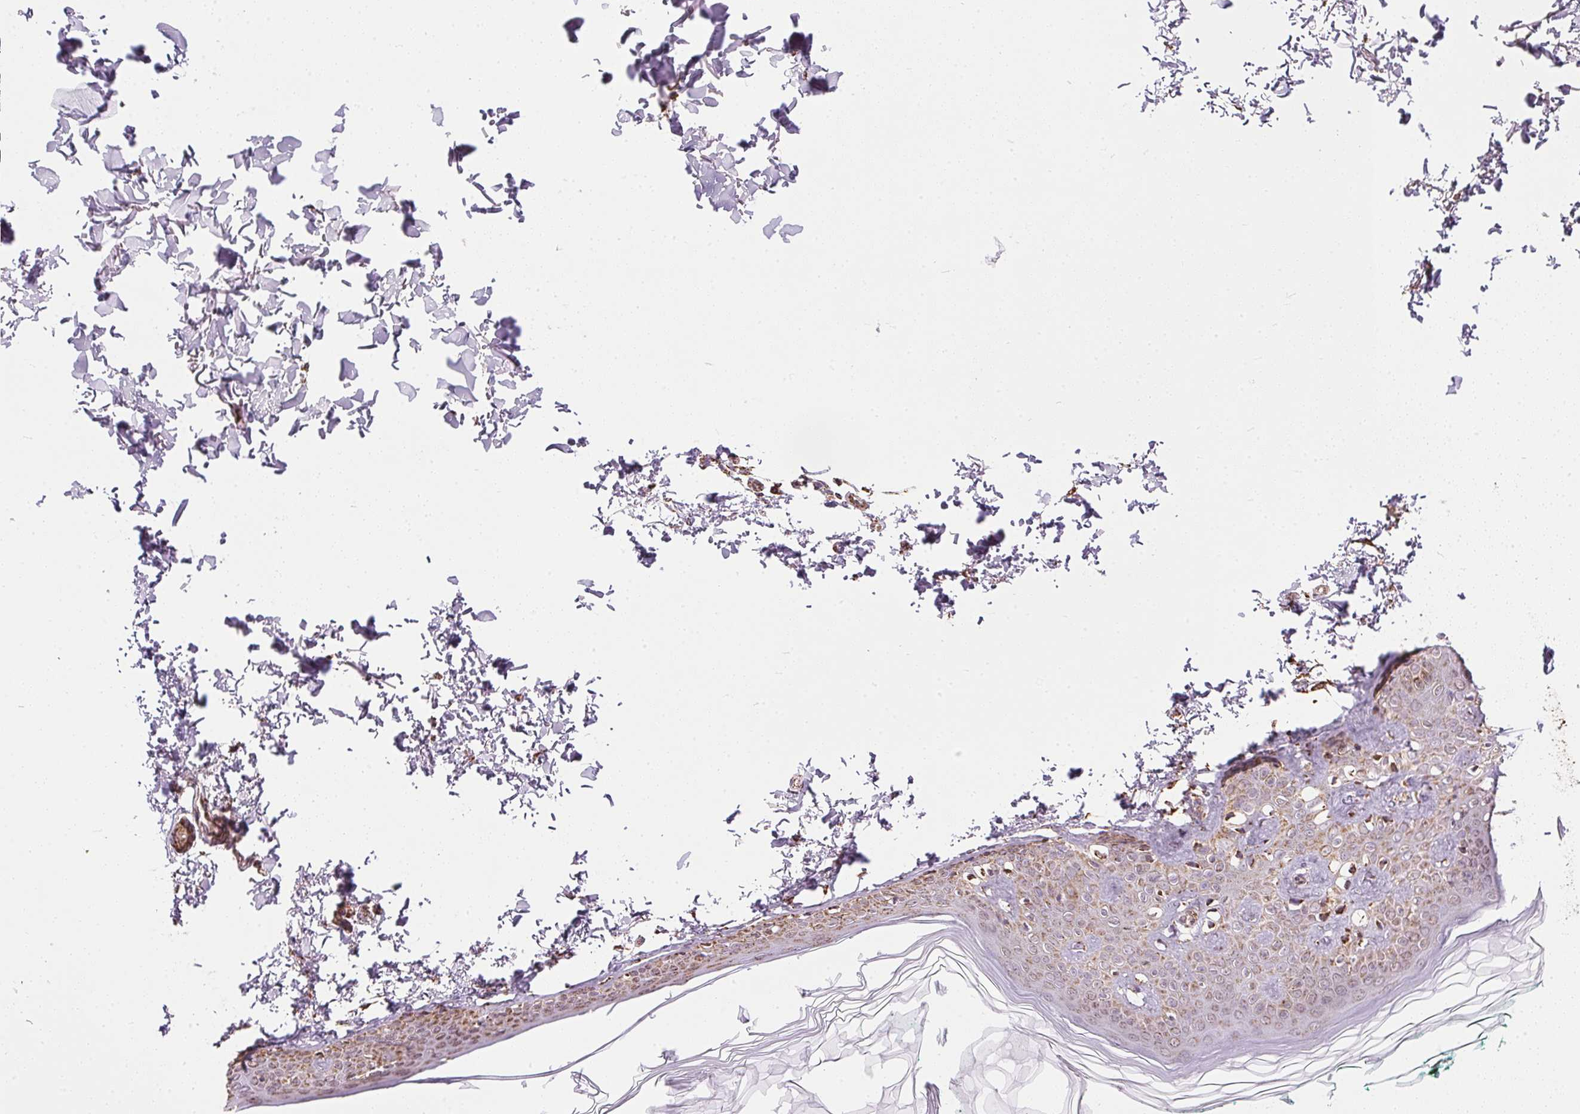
{"staining": {"intensity": "moderate", "quantity": ">75%", "location": "cytoplasmic/membranous"}, "tissue": "skin", "cell_type": "Fibroblasts", "image_type": "normal", "snomed": [{"axis": "morphology", "description": "Normal tissue, NOS"}, {"axis": "topography", "description": "Skin"}, {"axis": "topography", "description": "Peripheral nerve tissue"}], "caption": "Skin was stained to show a protein in brown. There is medium levels of moderate cytoplasmic/membranous staining in about >75% of fibroblasts. (Stains: DAB in brown, nuclei in blue, Microscopy: brightfield microscopy at high magnification).", "gene": "MAPK11", "patient": {"sex": "female", "age": 45}}